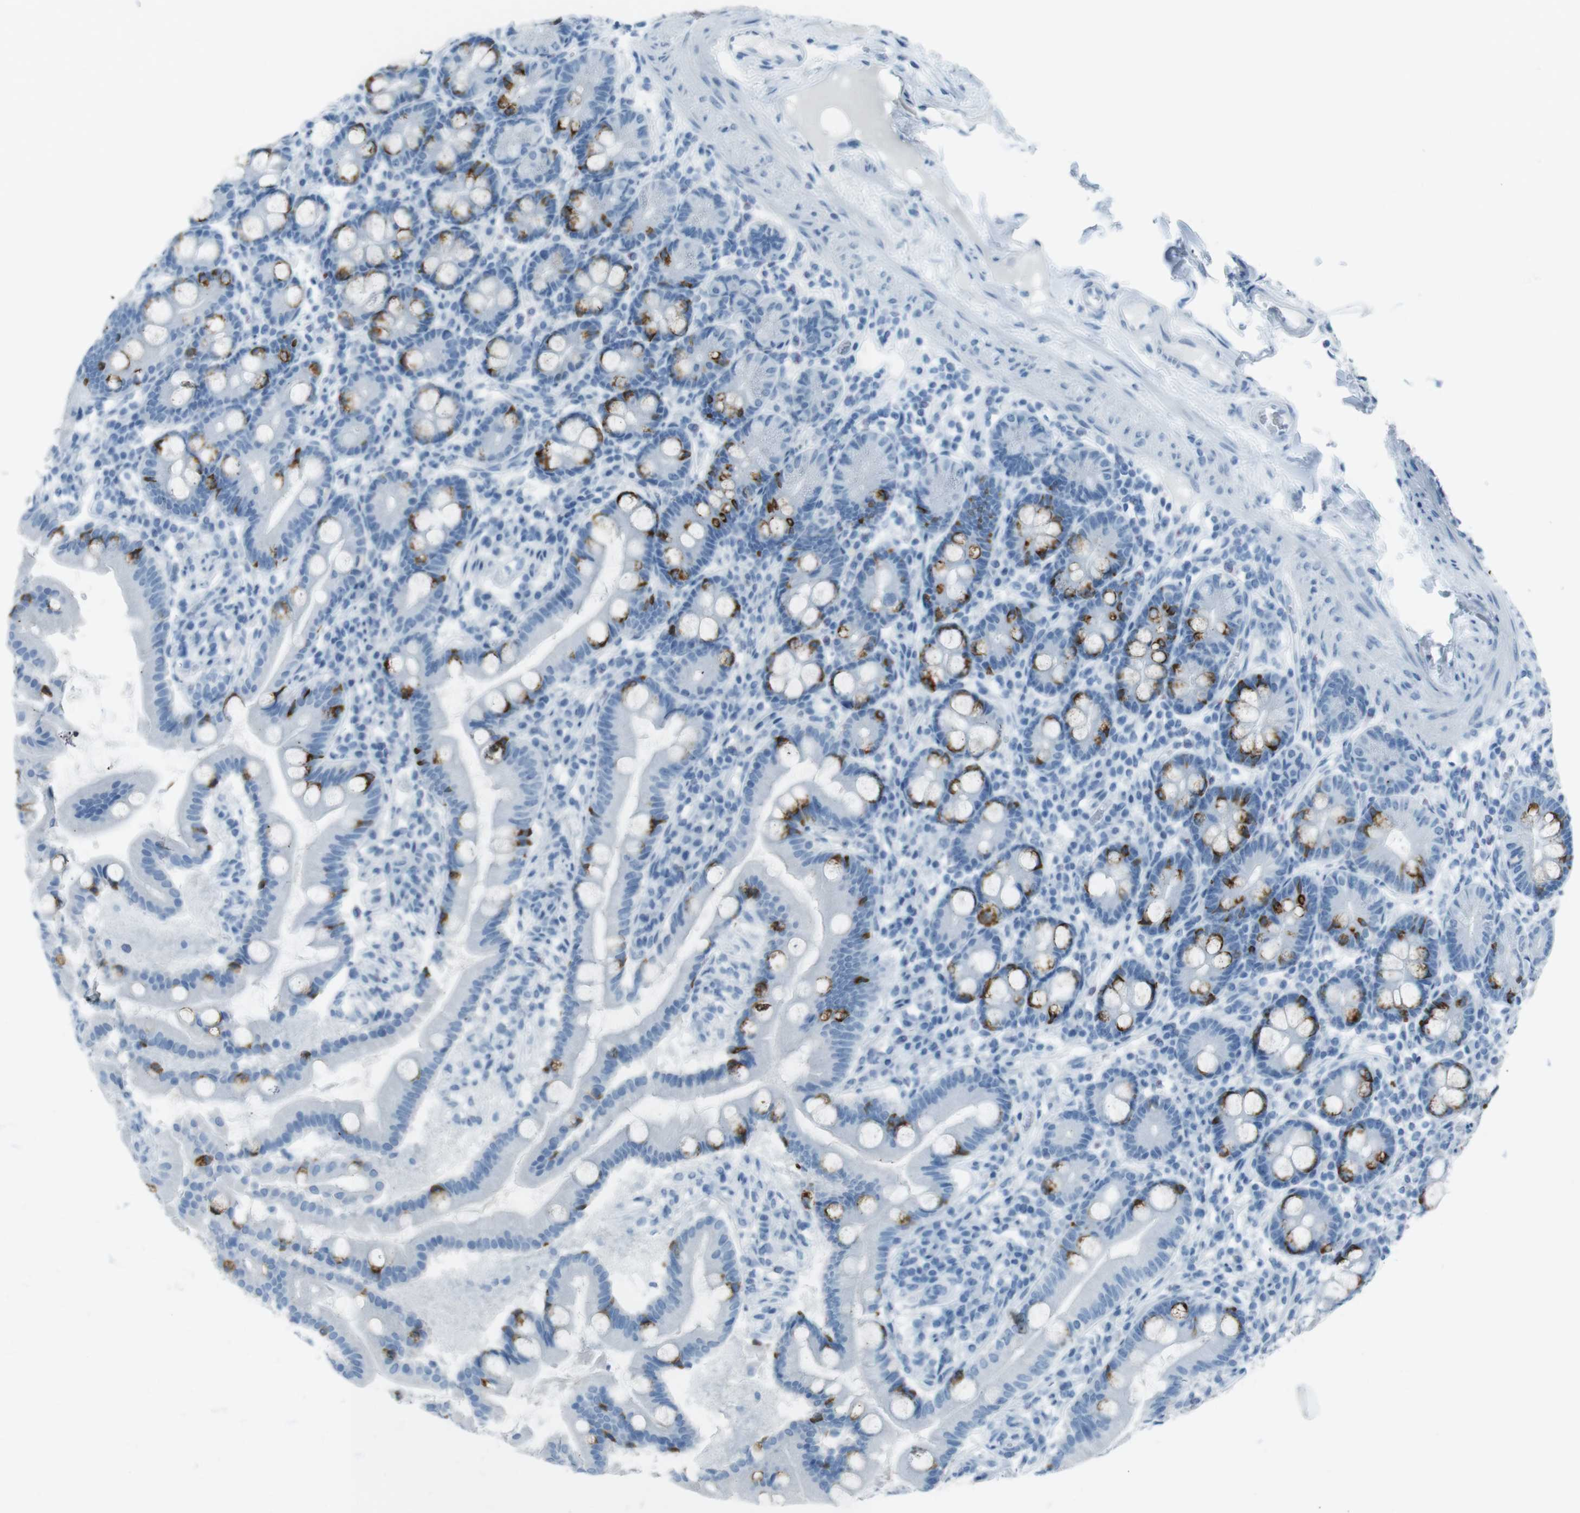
{"staining": {"intensity": "strong", "quantity": "25%-75%", "location": "cytoplasmic/membranous"}, "tissue": "duodenum", "cell_type": "Glandular cells", "image_type": "normal", "snomed": [{"axis": "morphology", "description": "Normal tissue, NOS"}, {"axis": "topography", "description": "Duodenum"}], "caption": "IHC of normal human duodenum demonstrates high levels of strong cytoplasmic/membranous expression in approximately 25%-75% of glandular cells. The staining is performed using DAB (3,3'-diaminobenzidine) brown chromogen to label protein expression. The nuclei are counter-stained blue using hematoxylin.", "gene": "TMEM207", "patient": {"sex": "male", "age": 50}}